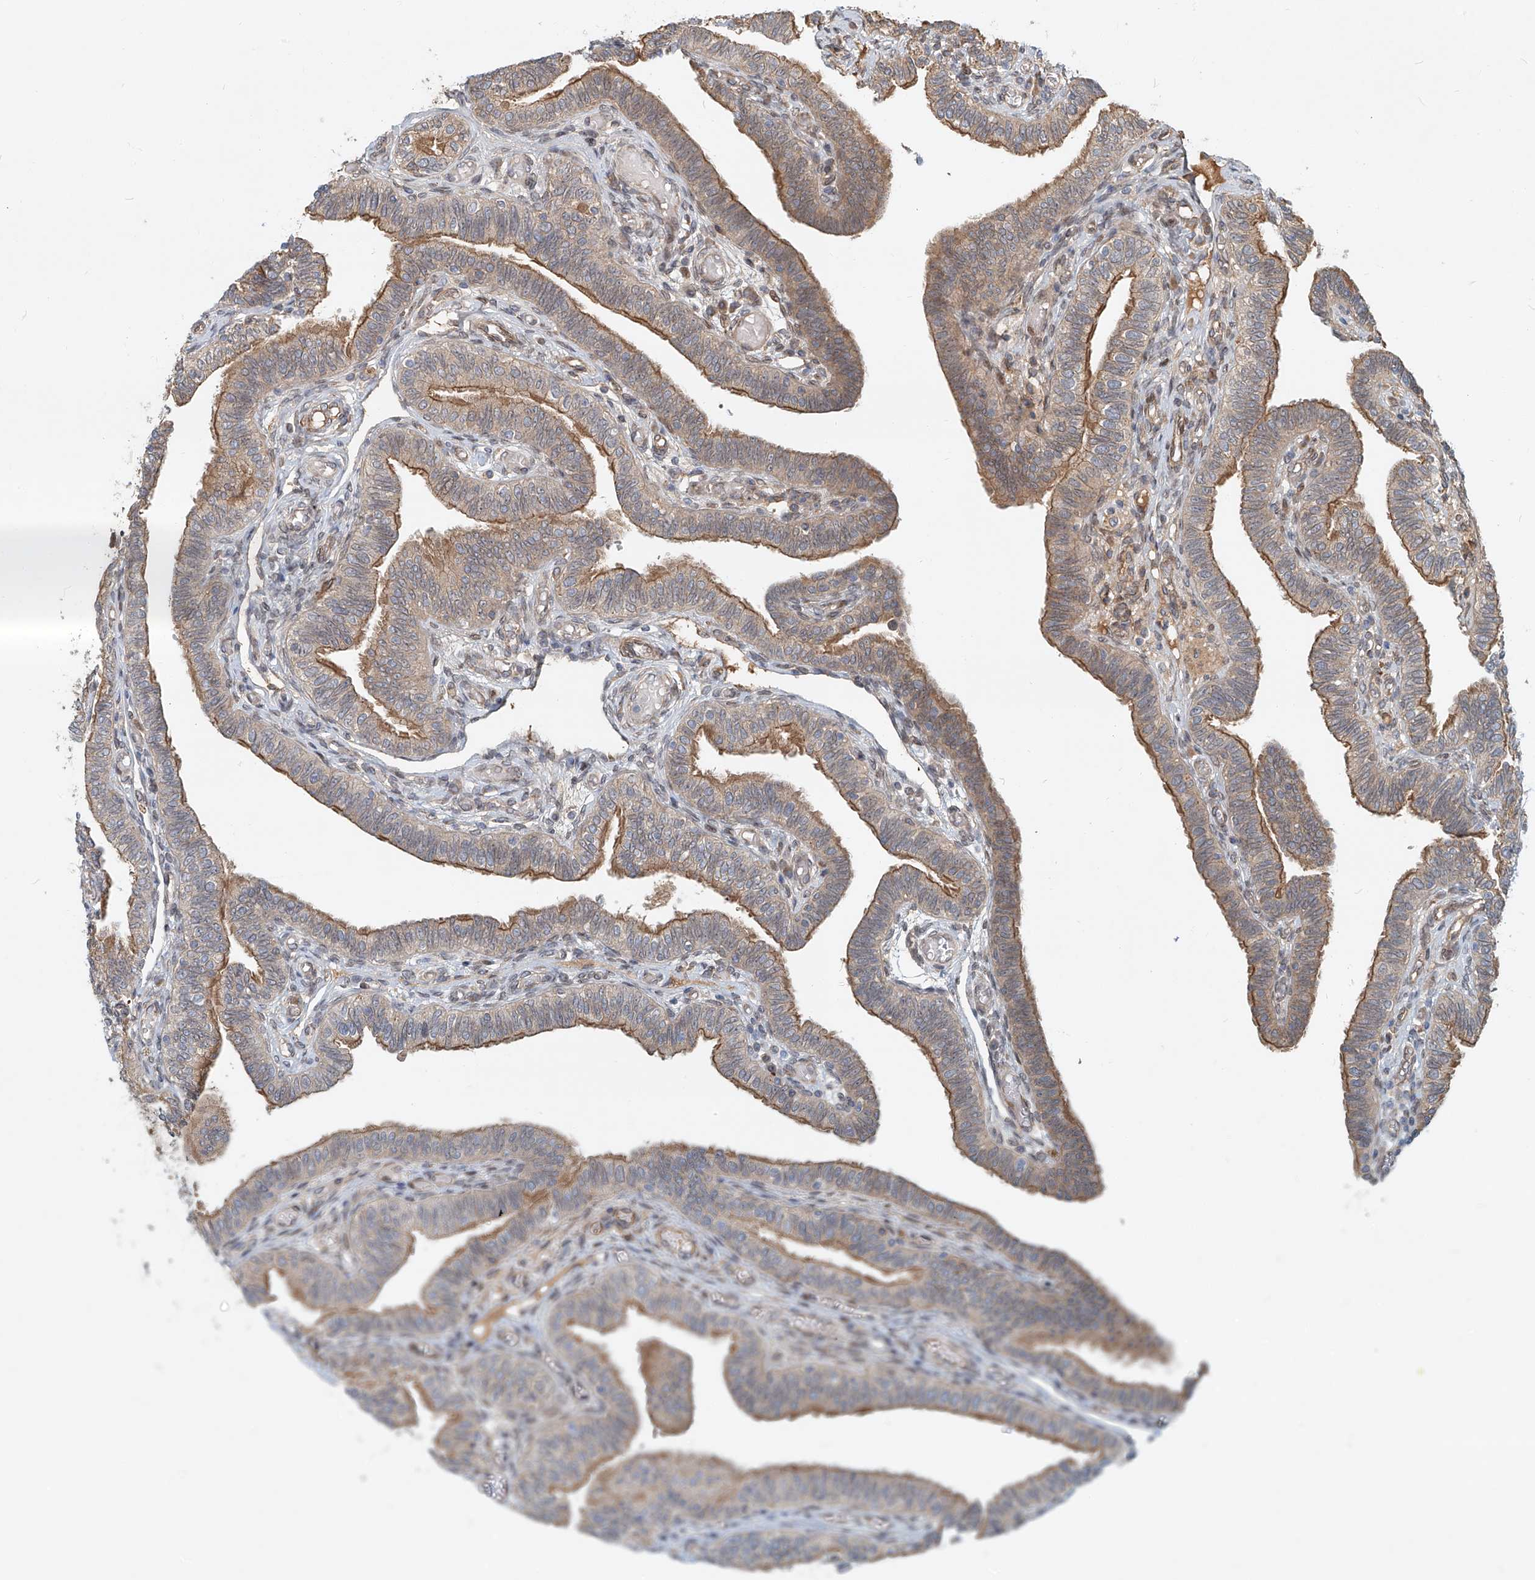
{"staining": {"intensity": "moderate", "quantity": ">75%", "location": "cytoplasmic/membranous"}, "tissue": "fallopian tube", "cell_type": "Glandular cells", "image_type": "normal", "snomed": [{"axis": "morphology", "description": "Normal tissue, NOS"}, {"axis": "topography", "description": "Fallopian tube"}], "caption": "Immunohistochemical staining of unremarkable fallopian tube shows >75% levels of moderate cytoplasmic/membranous protein staining in approximately >75% of glandular cells. Immunohistochemistry (ihc) stains the protein in brown and the nuclei are stained blue.", "gene": "SASH1", "patient": {"sex": "female", "age": 39}}